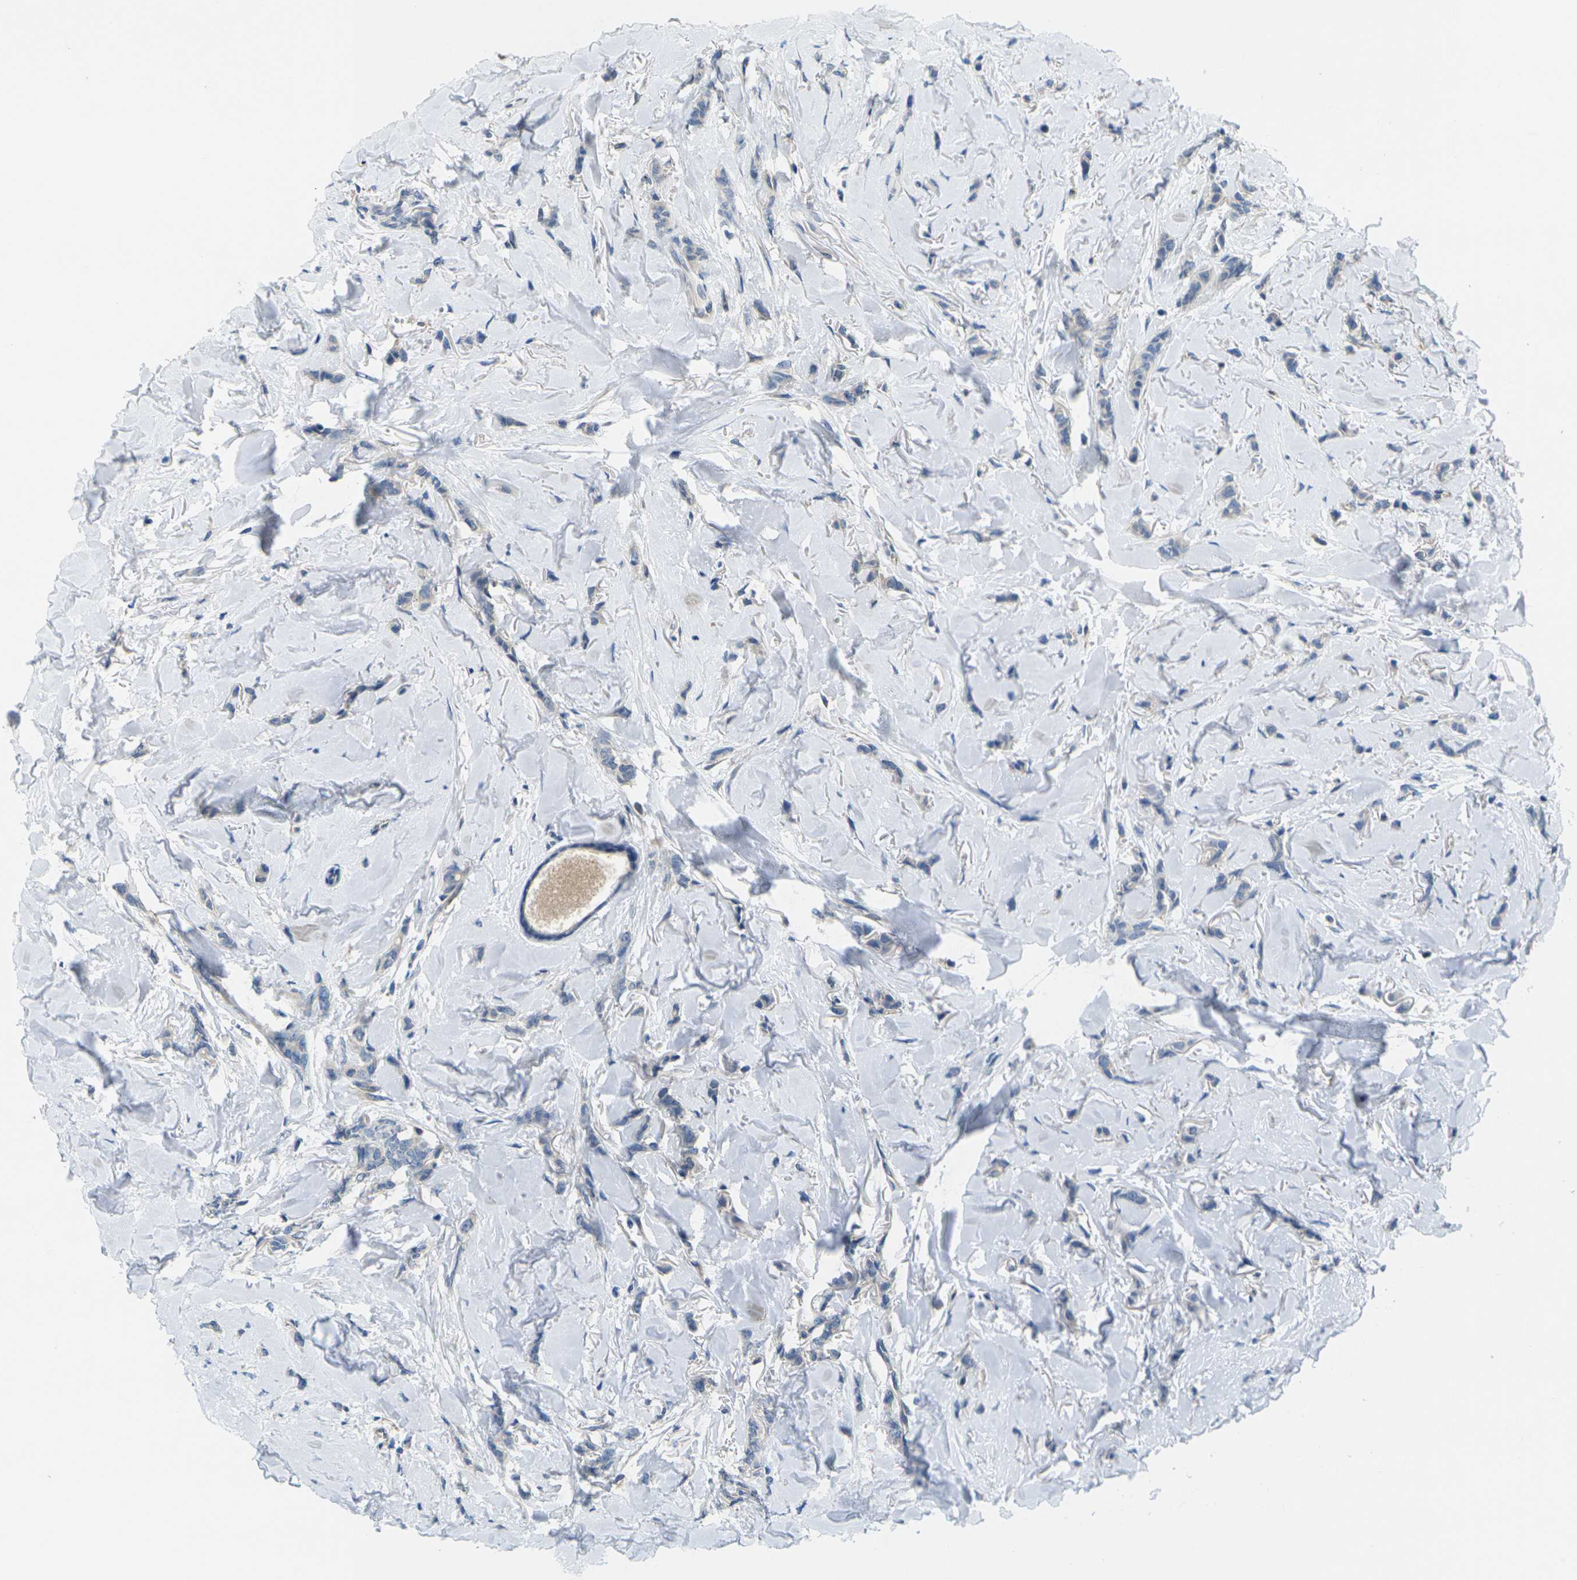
{"staining": {"intensity": "negative", "quantity": "none", "location": "none"}, "tissue": "breast cancer", "cell_type": "Tumor cells", "image_type": "cancer", "snomed": [{"axis": "morphology", "description": "Lobular carcinoma"}, {"axis": "topography", "description": "Skin"}, {"axis": "topography", "description": "Breast"}], "caption": "DAB immunohistochemical staining of human lobular carcinoma (breast) displays no significant positivity in tumor cells.", "gene": "CYP2C8", "patient": {"sex": "female", "age": 46}}